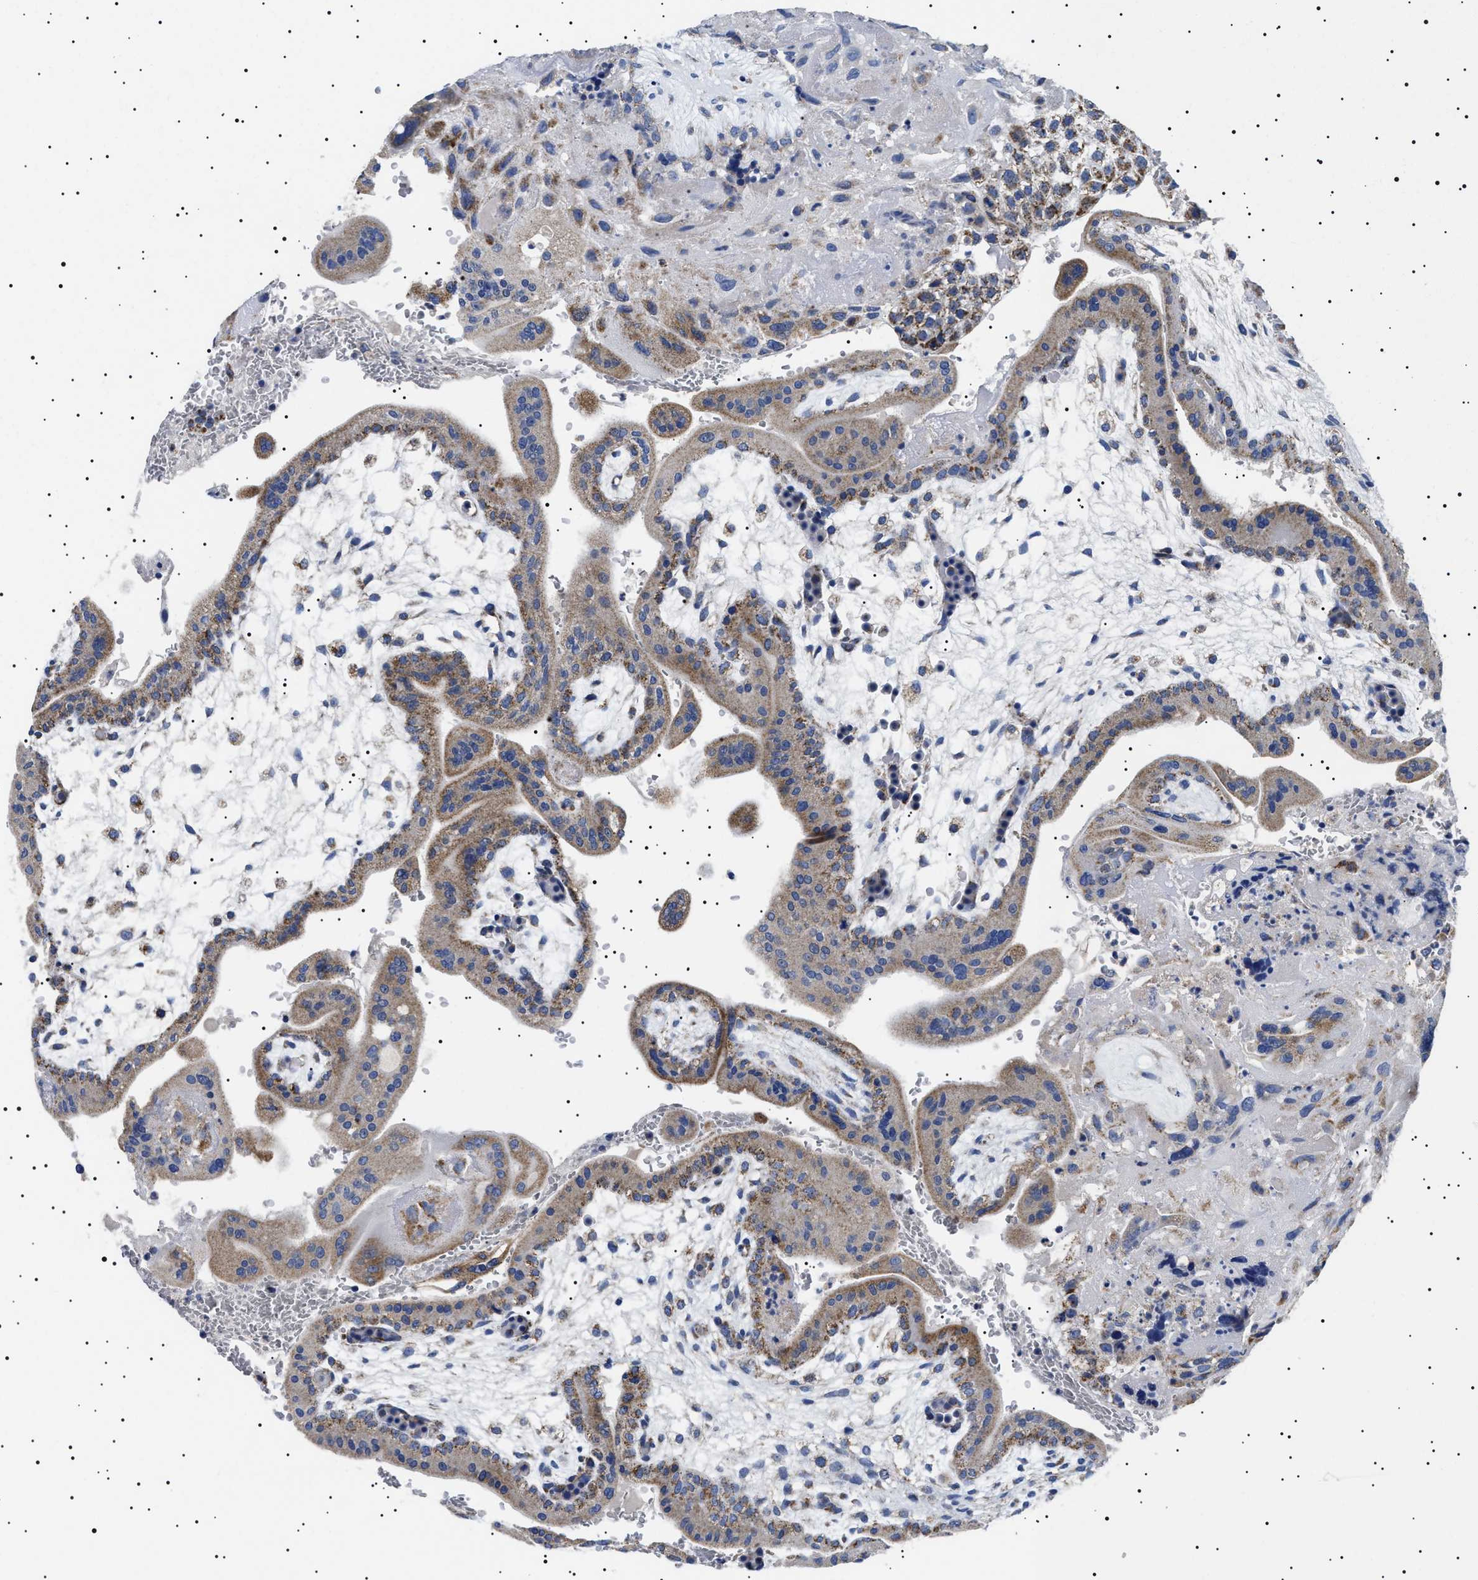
{"staining": {"intensity": "weak", "quantity": "<25%", "location": "cytoplasmic/membranous"}, "tissue": "placenta", "cell_type": "Decidual cells", "image_type": "normal", "snomed": [{"axis": "morphology", "description": "Normal tissue, NOS"}, {"axis": "topography", "description": "Placenta"}], "caption": "IHC histopathology image of normal placenta: placenta stained with DAB exhibits no significant protein staining in decidual cells. (DAB (3,3'-diaminobenzidine) immunohistochemistry with hematoxylin counter stain).", "gene": "CHRDL2", "patient": {"sex": "female", "age": 35}}